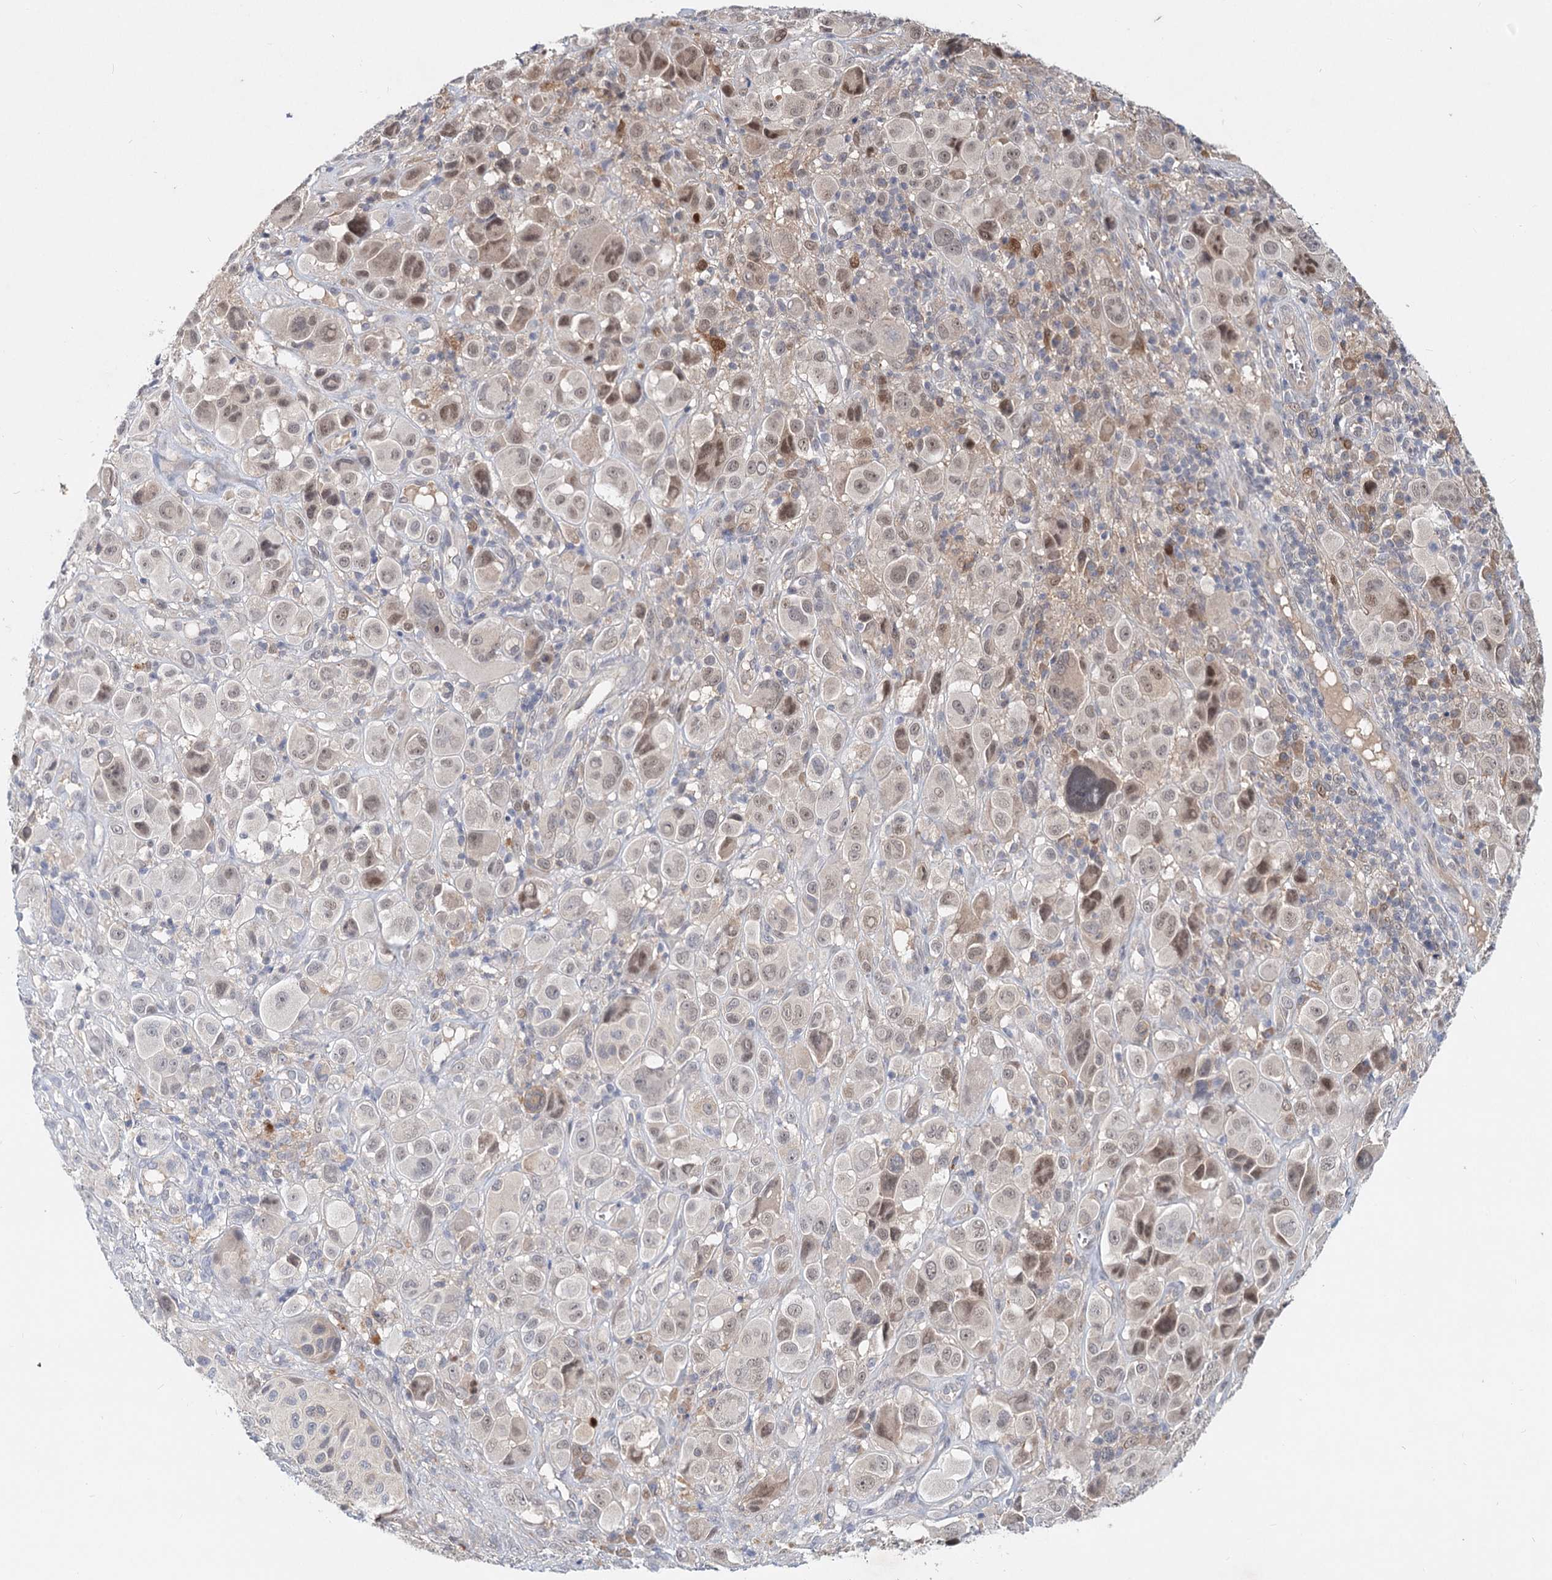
{"staining": {"intensity": "moderate", "quantity": "<25%", "location": "cytoplasmic/membranous,nuclear"}, "tissue": "melanoma", "cell_type": "Tumor cells", "image_type": "cancer", "snomed": [{"axis": "morphology", "description": "Malignant melanoma, NOS"}, {"axis": "topography", "description": "Skin of trunk"}], "caption": "DAB immunohistochemical staining of human malignant melanoma demonstrates moderate cytoplasmic/membranous and nuclear protein expression in approximately <25% of tumor cells.", "gene": "AP3B1", "patient": {"sex": "male", "age": 71}}